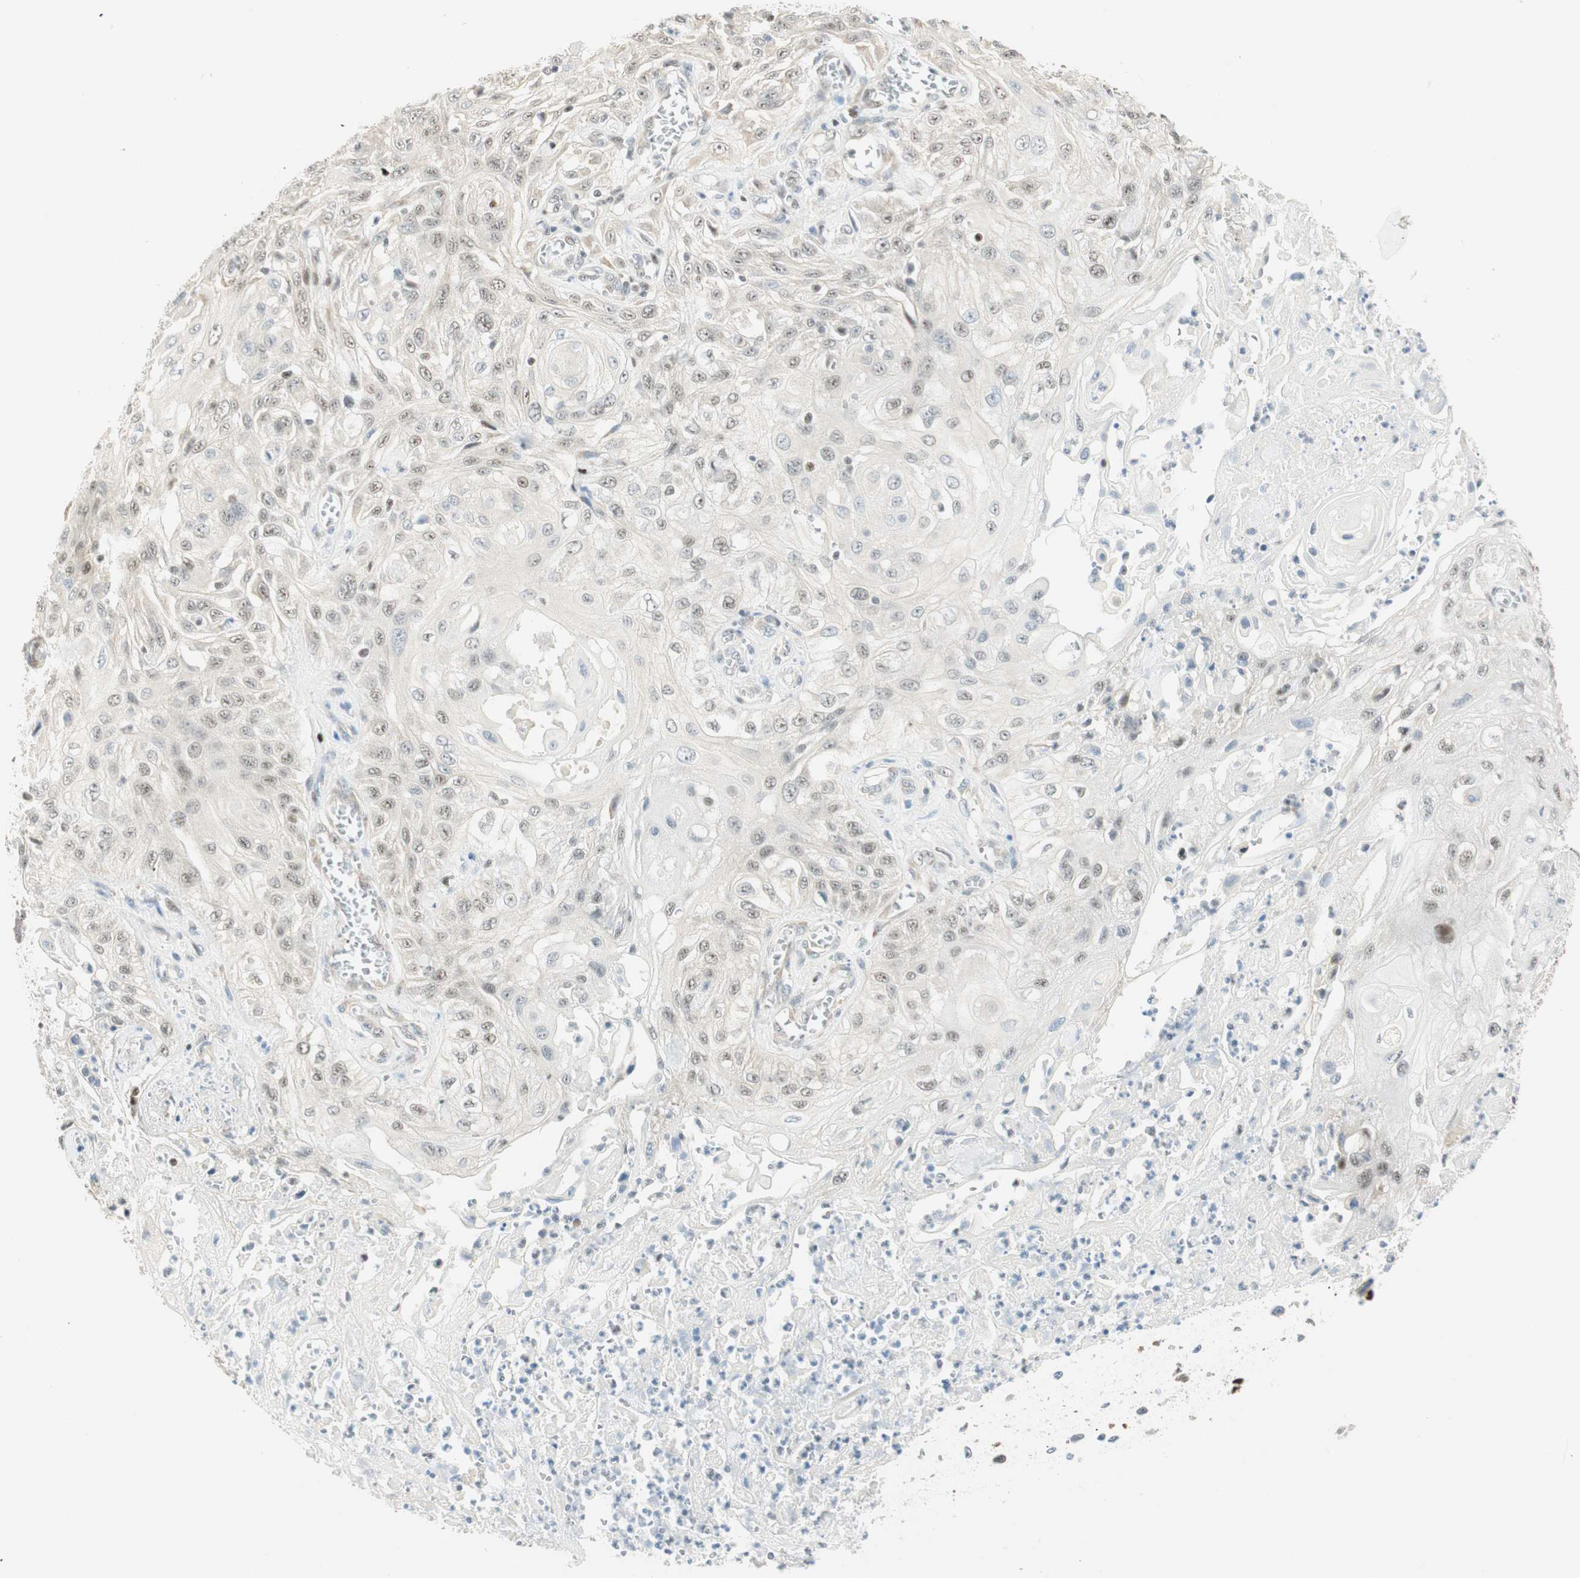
{"staining": {"intensity": "weak", "quantity": "<25%", "location": "nuclear"}, "tissue": "skin cancer", "cell_type": "Tumor cells", "image_type": "cancer", "snomed": [{"axis": "morphology", "description": "Squamous cell carcinoma, NOS"}, {"axis": "morphology", "description": "Squamous cell carcinoma, metastatic, NOS"}, {"axis": "topography", "description": "Skin"}, {"axis": "topography", "description": "Lymph node"}], "caption": "DAB immunohistochemical staining of skin cancer exhibits no significant expression in tumor cells.", "gene": "MSX2", "patient": {"sex": "male", "age": 75}}